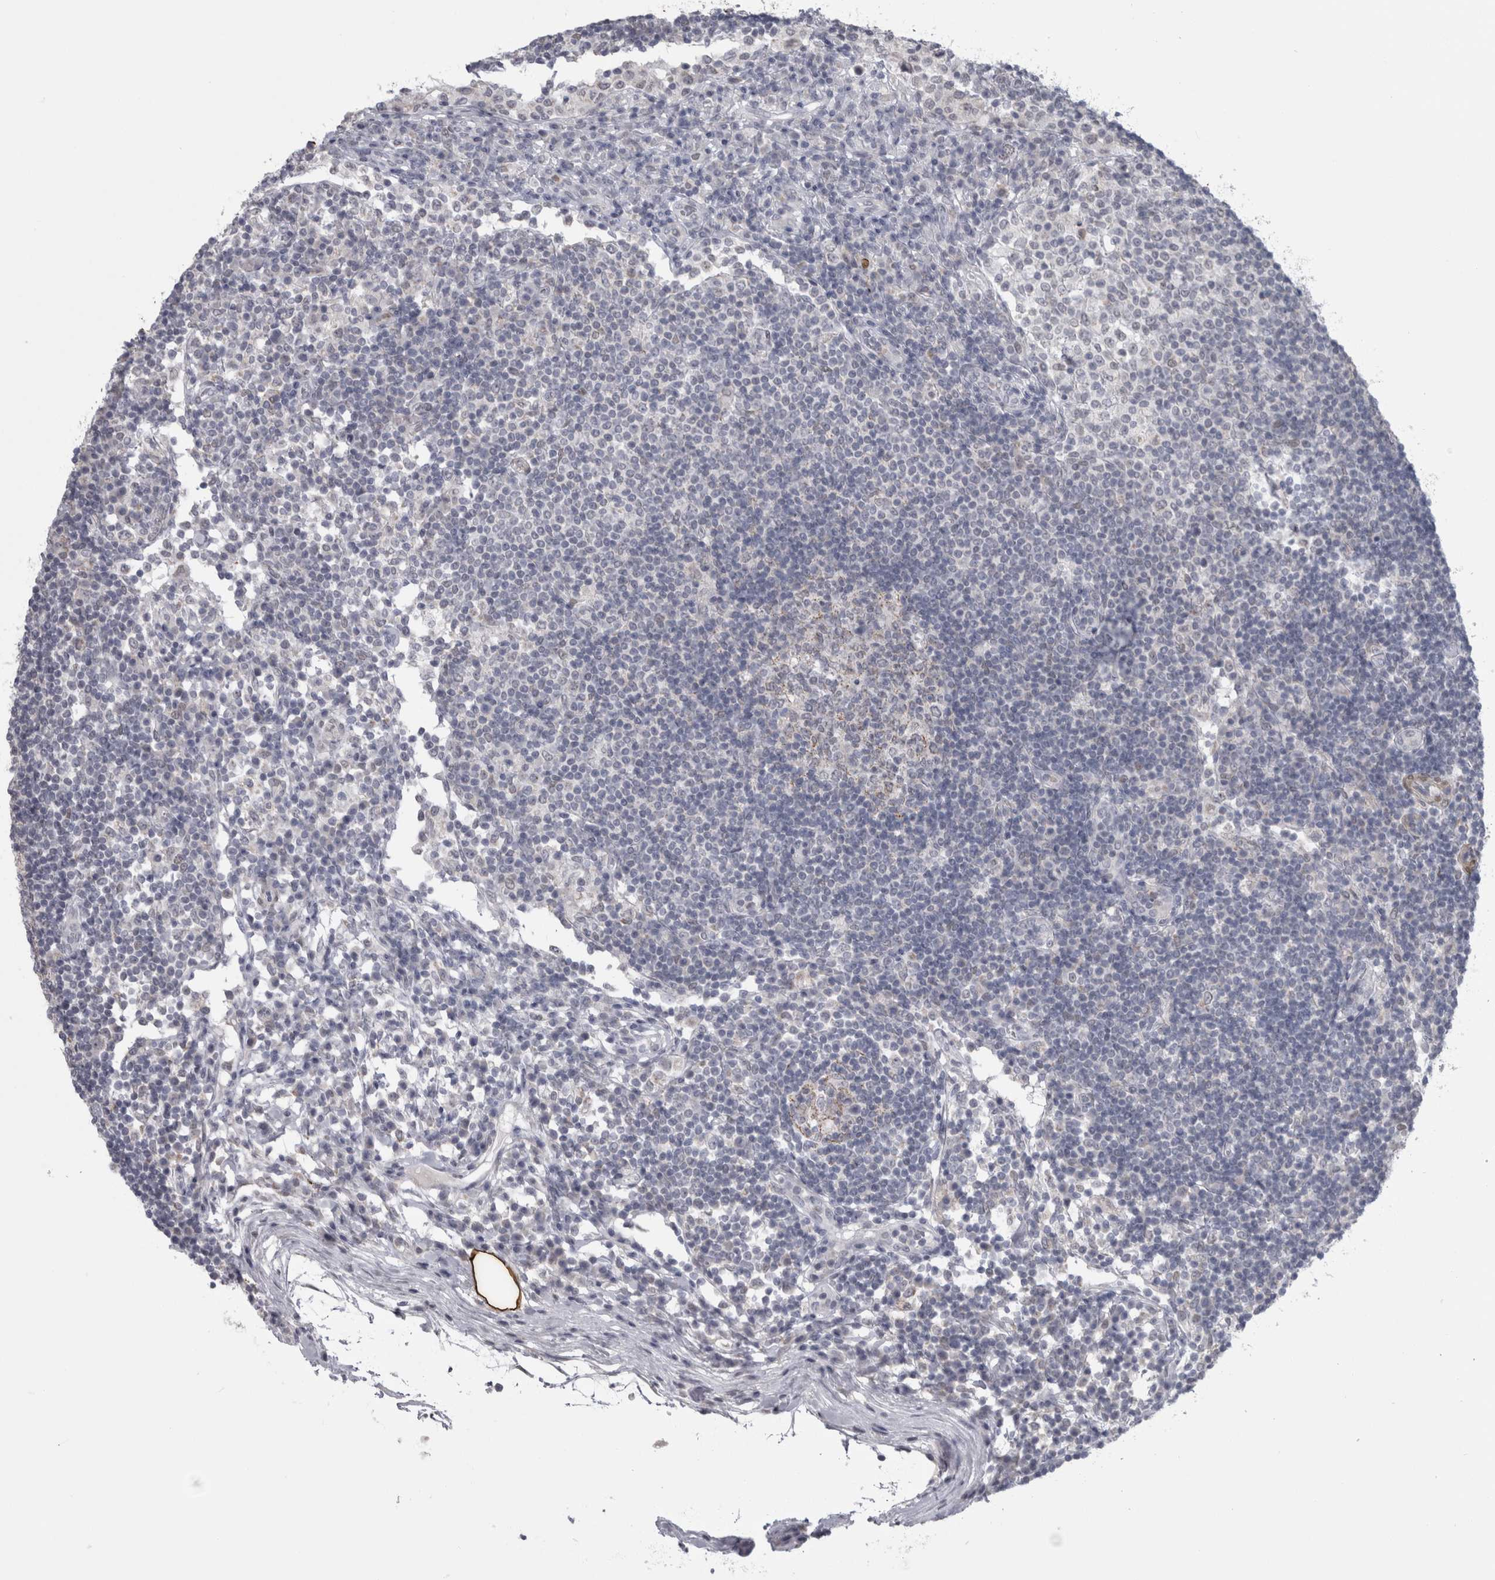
{"staining": {"intensity": "negative", "quantity": "none", "location": "none"}, "tissue": "lymph node", "cell_type": "Germinal center cells", "image_type": "normal", "snomed": [{"axis": "morphology", "description": "Normal tissue, NOS"}, {"axis": "topography", "description": "Lymph node"}], "caption": "There is no significant staining in germinal center cells of lymph node. (Brightfield microscopy of DAB immunohistochemistry at high magnification).", "gene": "PLIN1", "patient": {"sex": "female", "age": 53}}